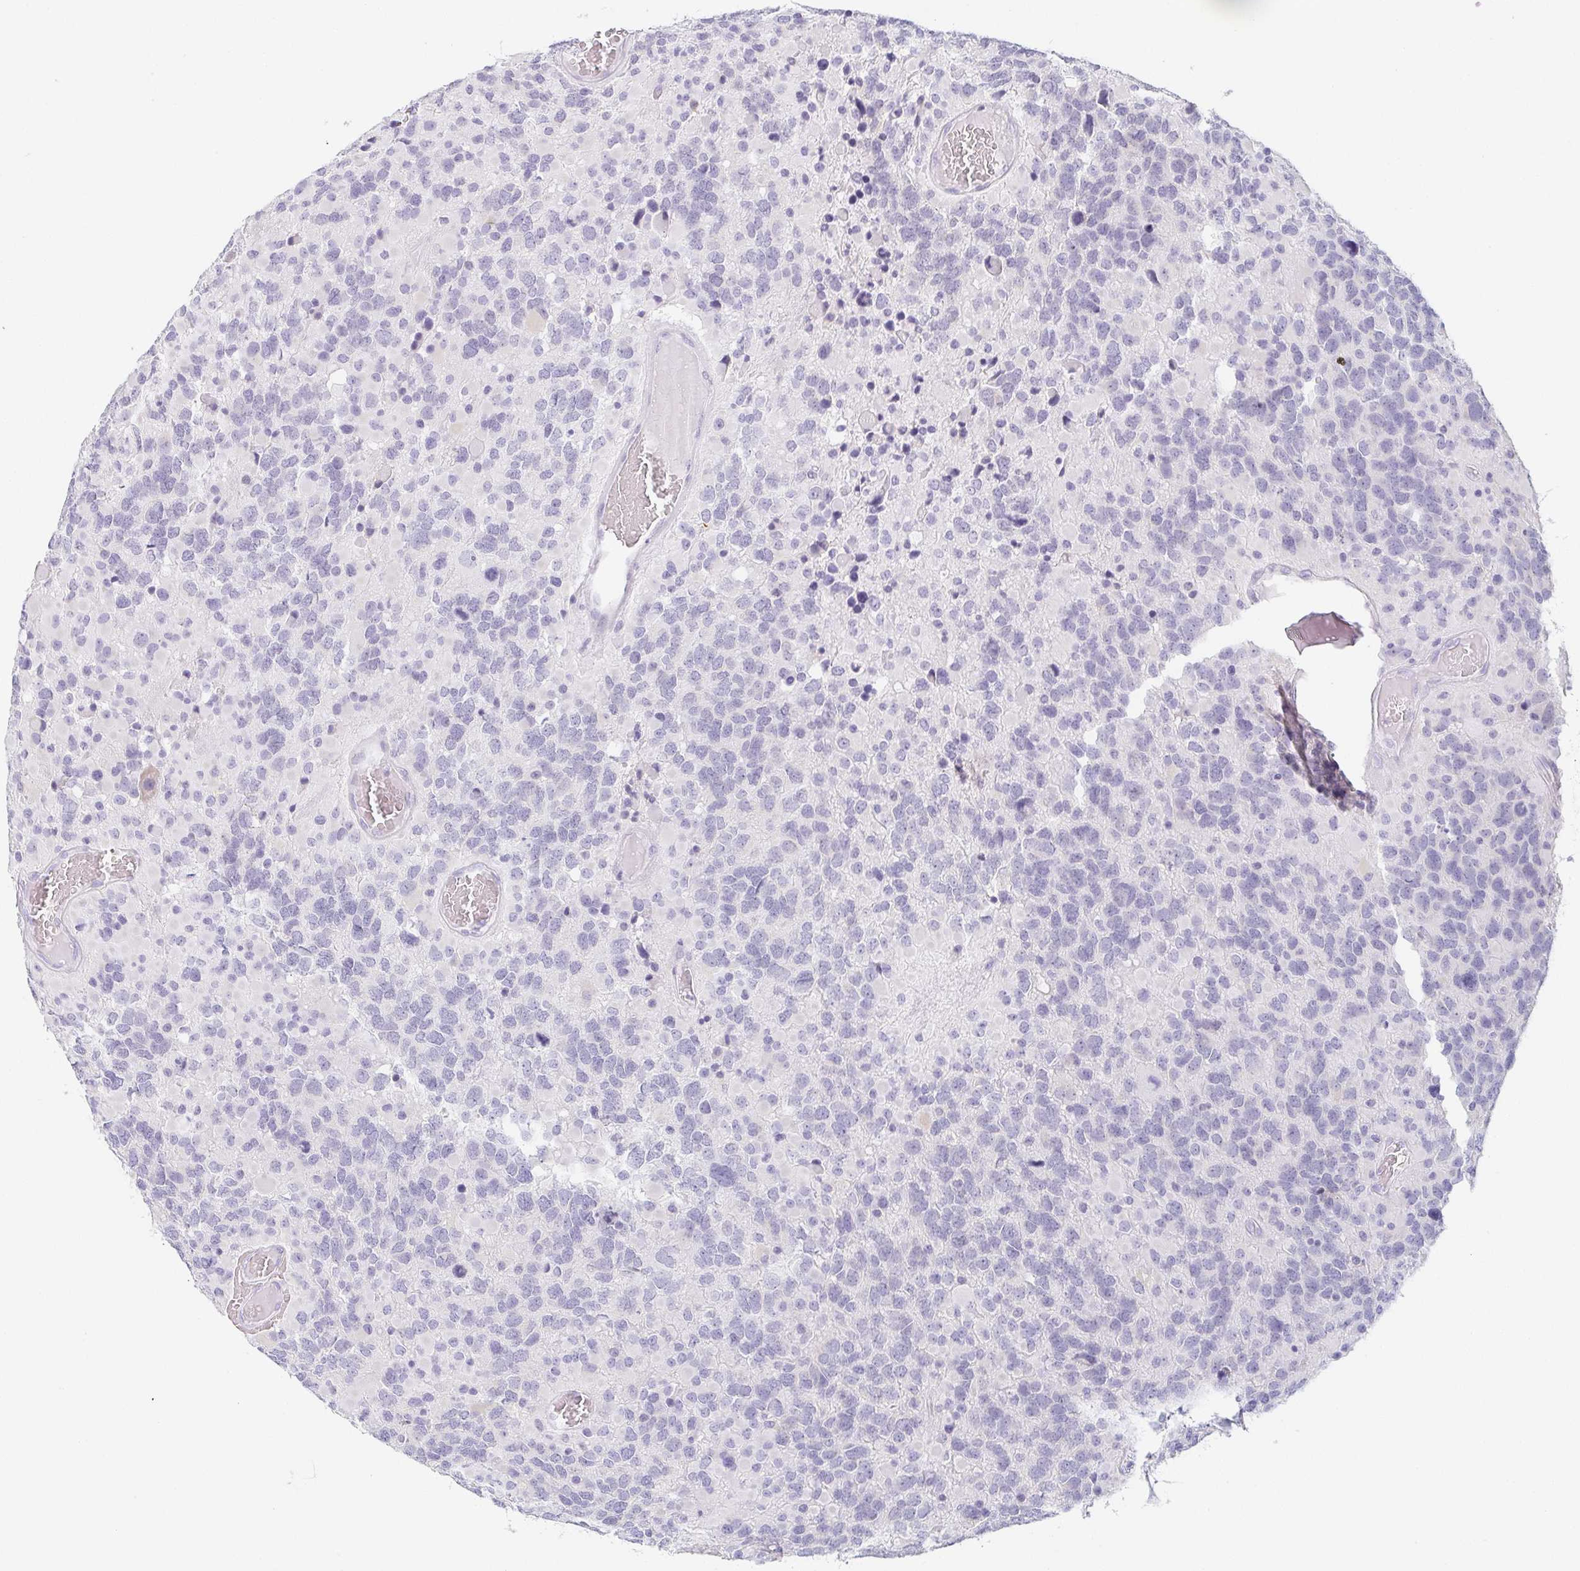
{"staining": {"intensity": "negative", "quantity": "none", "location": "none"}, "tissue": "glioma", "cell_type": "Tumor cells", "image_type": "cancer", "snomed": [{"axis": "morphology", "description": "Glioma, malignant, High grade"}, {"axis": "topography", "description": "Brain"}], "caption": "This is a photomicrograph of immunohistochemistry staining of glioma, which shows no staining in tumor cells. (Stains: DAB IHC with hematoxylin counter stain, Microscopy: brightfield microscopy at high magnification).", "gene": "PRR27", "patient": {"sex": "female", "age": 40}}